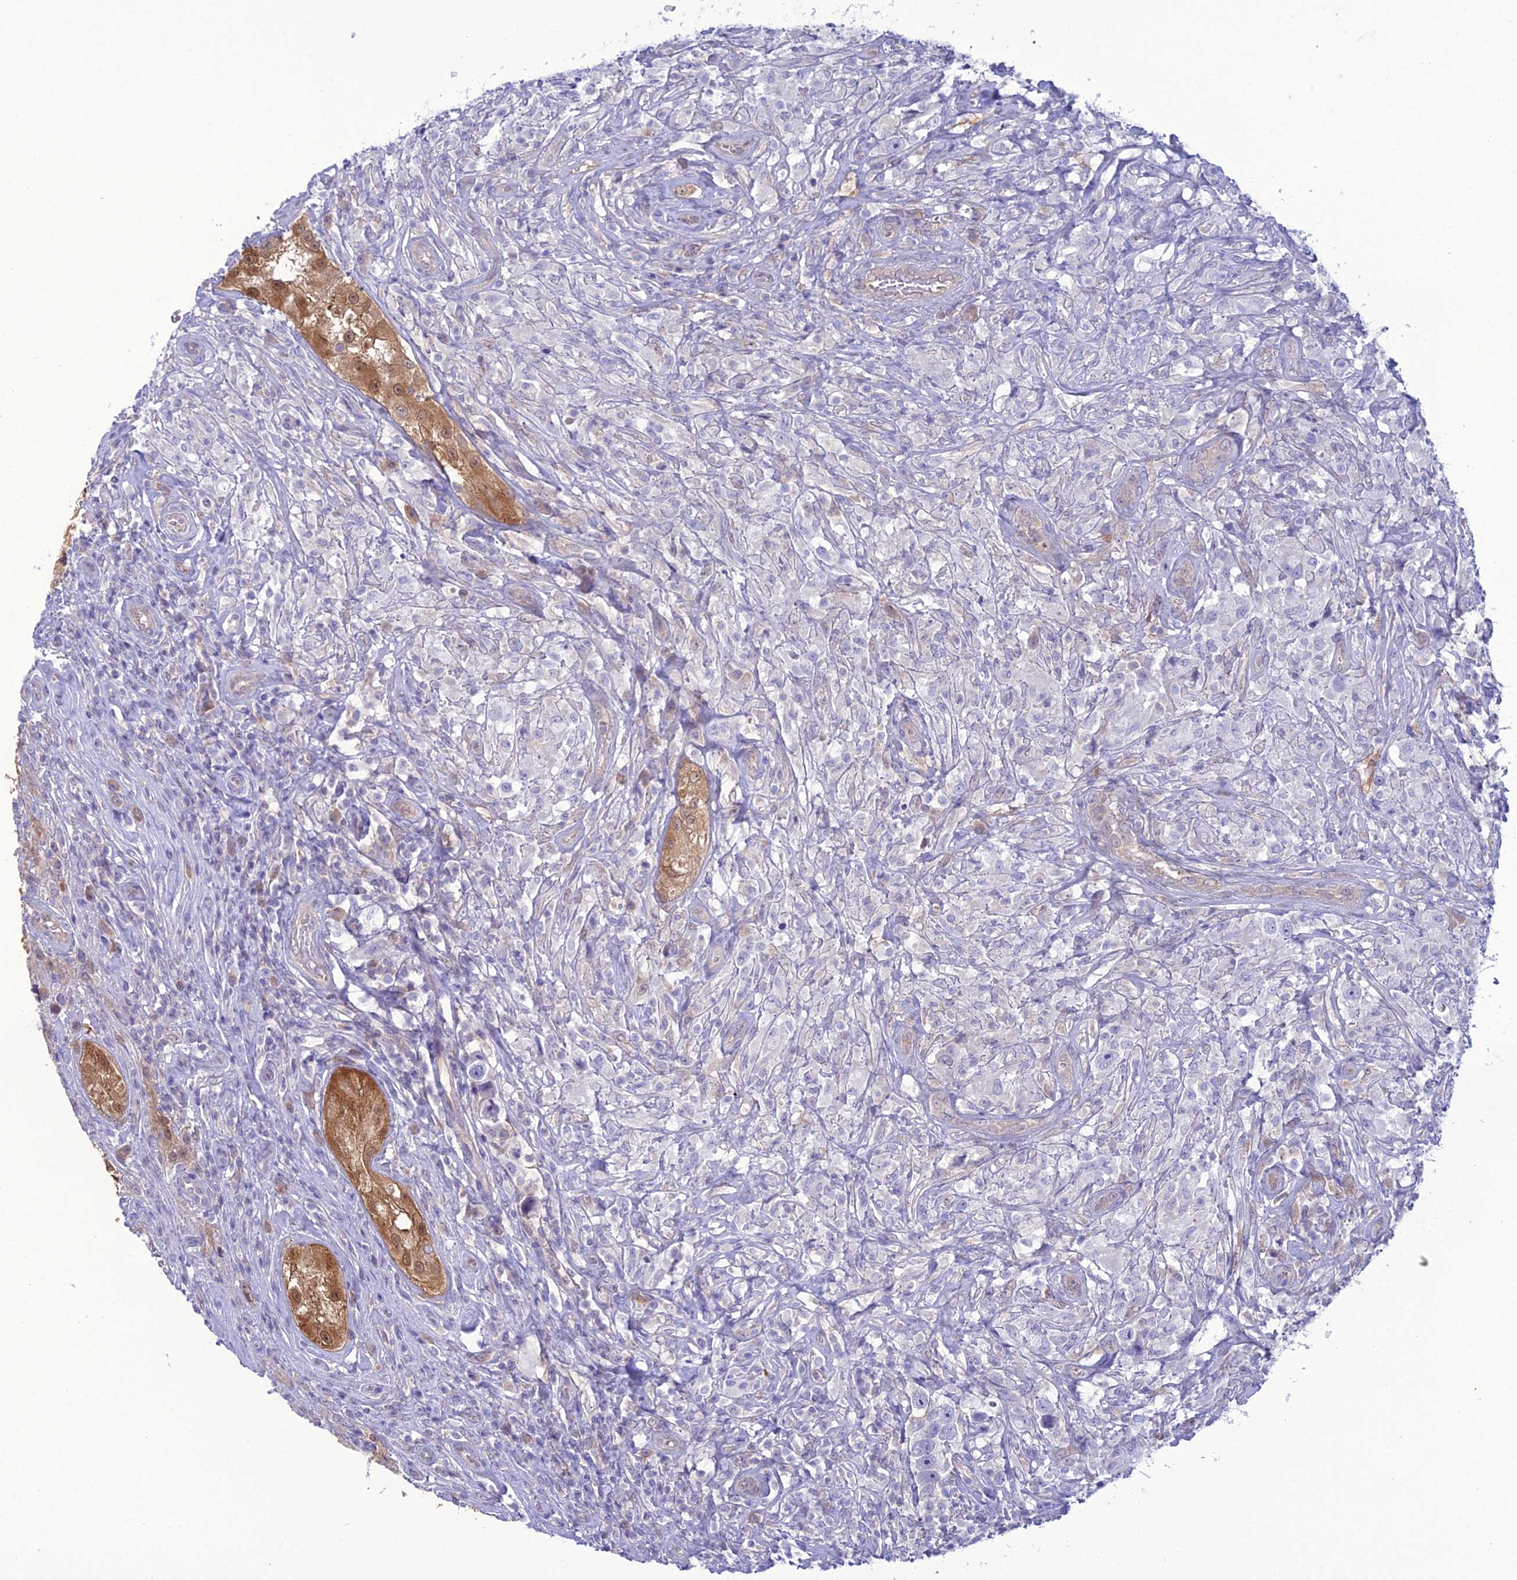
{"staining": {"intensity": "negative", "quantity": "none", "location": "none"}, "tissue": "testis cancer", "cell_type": "Tumor cells", "image_type": "cancer", "snomed": [{"axis": "morphology", "description": "Seminoma, NOS"}, {"axis": "topography", "description": "Testis"}], "caption": "This is an immunohistochemistry micrograph of testis cancer. There is no expression in tumor cells.", "gene": "GNPNAT1", "patient": {"sex": "male", "age": 49}}